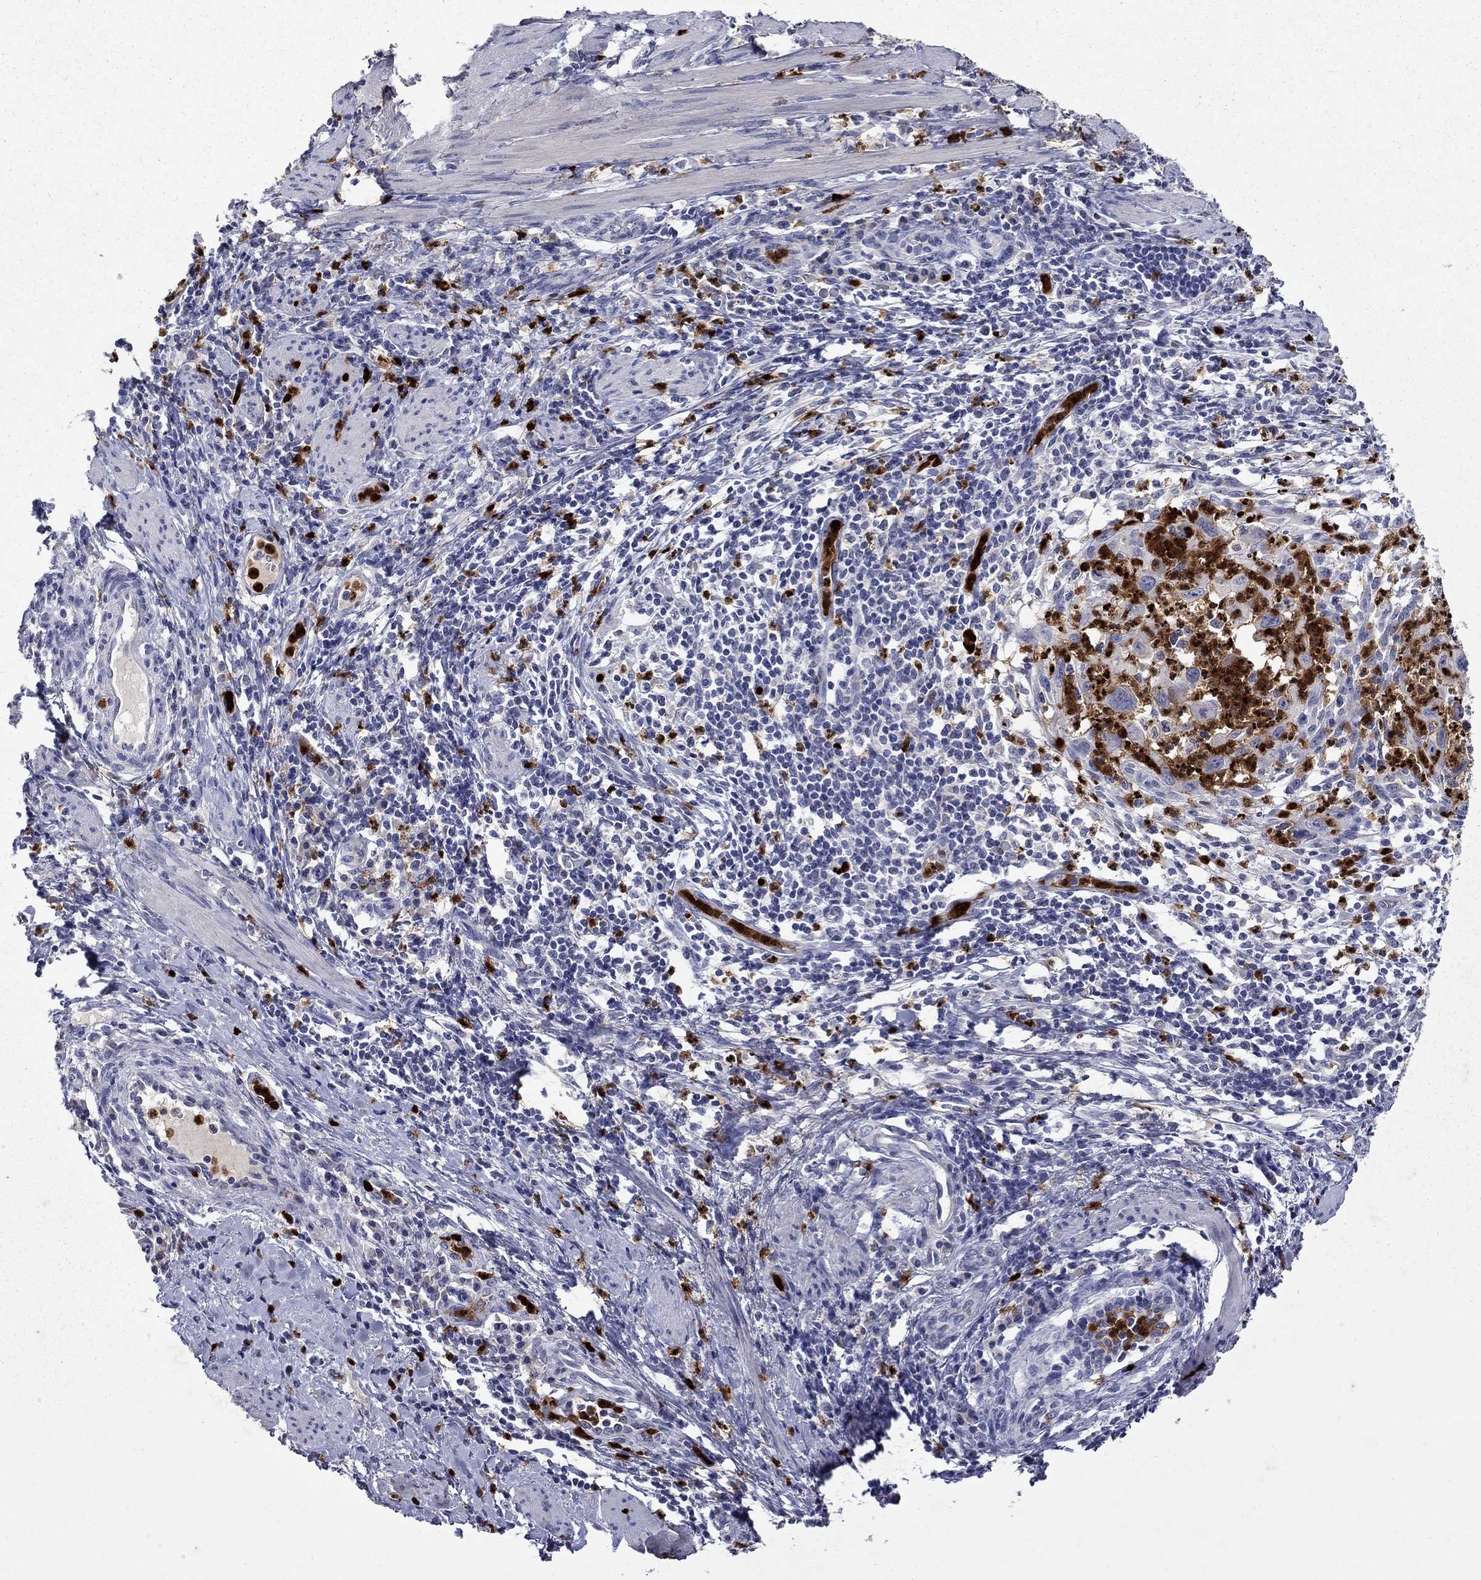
{"staining": {"intensity": "negative", "quantity": "none", "location": "none"}, "tissue": "cervical cancer", "cell_type": "Tumor cells", "image_type": "cancer", "snomed": [{"axis": "morphology", "description": "Squamous cell carcinoma, NOS"}, {"axis": "topography", "description": "Cervix"}], "caption": "Human cervical cancer (squamous cell carcinoma) stained for a protein using immunohistochemistry (IHC) displays no positivity in tumor cells.", "gene": "IRF5", "patient": {"sex": "female", "age": 26}}